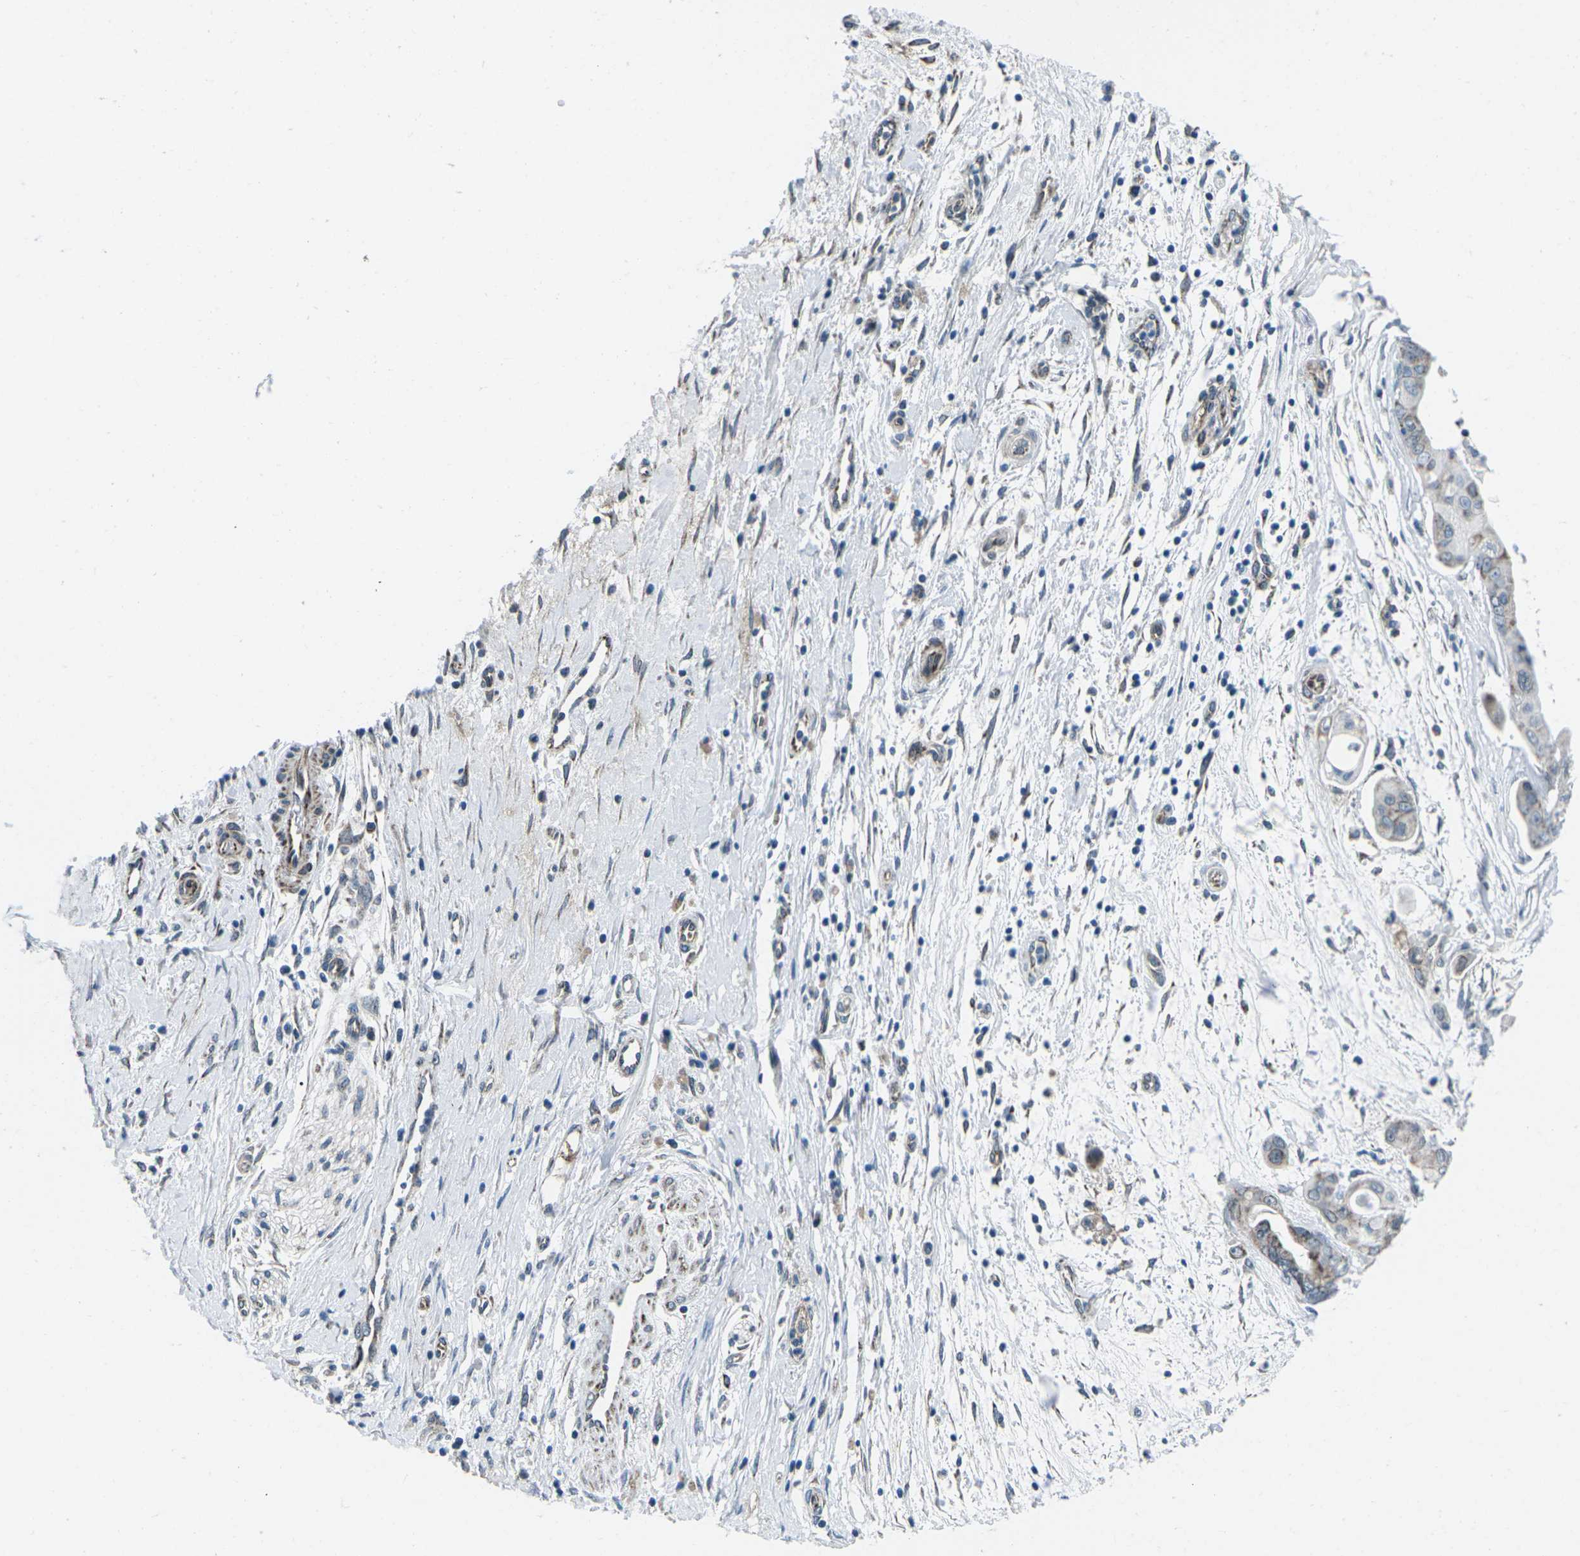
{"staining": {"intensity": "moderate", "quantity": "<25%", "location": "cytoplasmic/membranous"}, "tissue": "pancreatic cancer", "cell_type": "Tumor cells", "image_type": "cancer", "snomed": [{"axis": "morphology", "description": "Adenocarcinoma, NOS"}, {"axis": "topography", "description": "Pancreas"}], "caption": "This micrograph exhibits pancreatic cancer stained with immunohistochemistry to label a protein in brown. The cytoplasmic/membranous of tumor cells show moderate positivity for the protein. Nuclei are counter-stained blue.", "gene": "RFESD", "patient": {"sex": "female", "age": 75}}